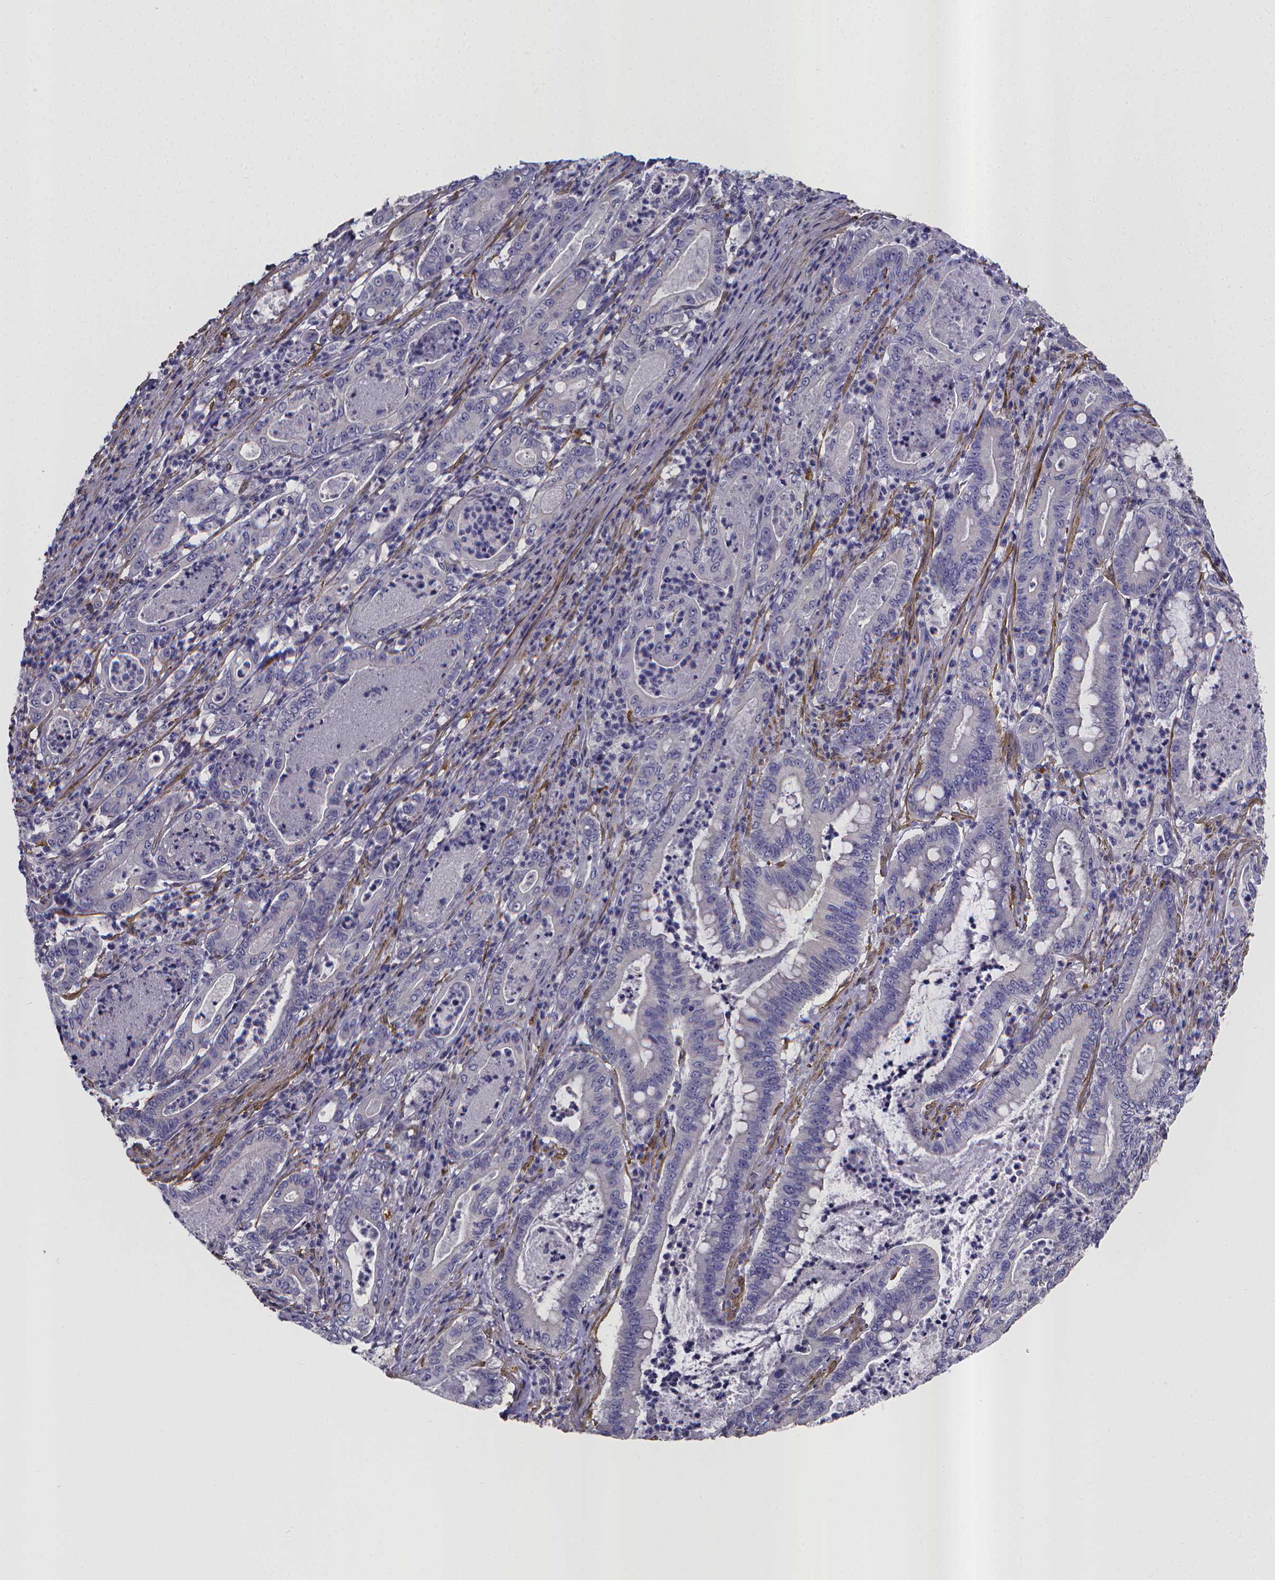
{"staining": {"intensity": "negative", "quantity": "none", "location": "none"}, "tissue": "pancreatic cancer", "cell_type": "Tumor cells", "image_type": "cancer", "snomed": [{"axis": "morphology", "description": "Adenocarcinoma, NOS"}, {"axis": "topography", "description": "Pancreas"}], "caption": "The histopathology image shows no staining of tumor cells in pancreatic cancer (adenocarcinoma).", "gene": "RERG", "patient": {"sex": "male", "age": 71}}